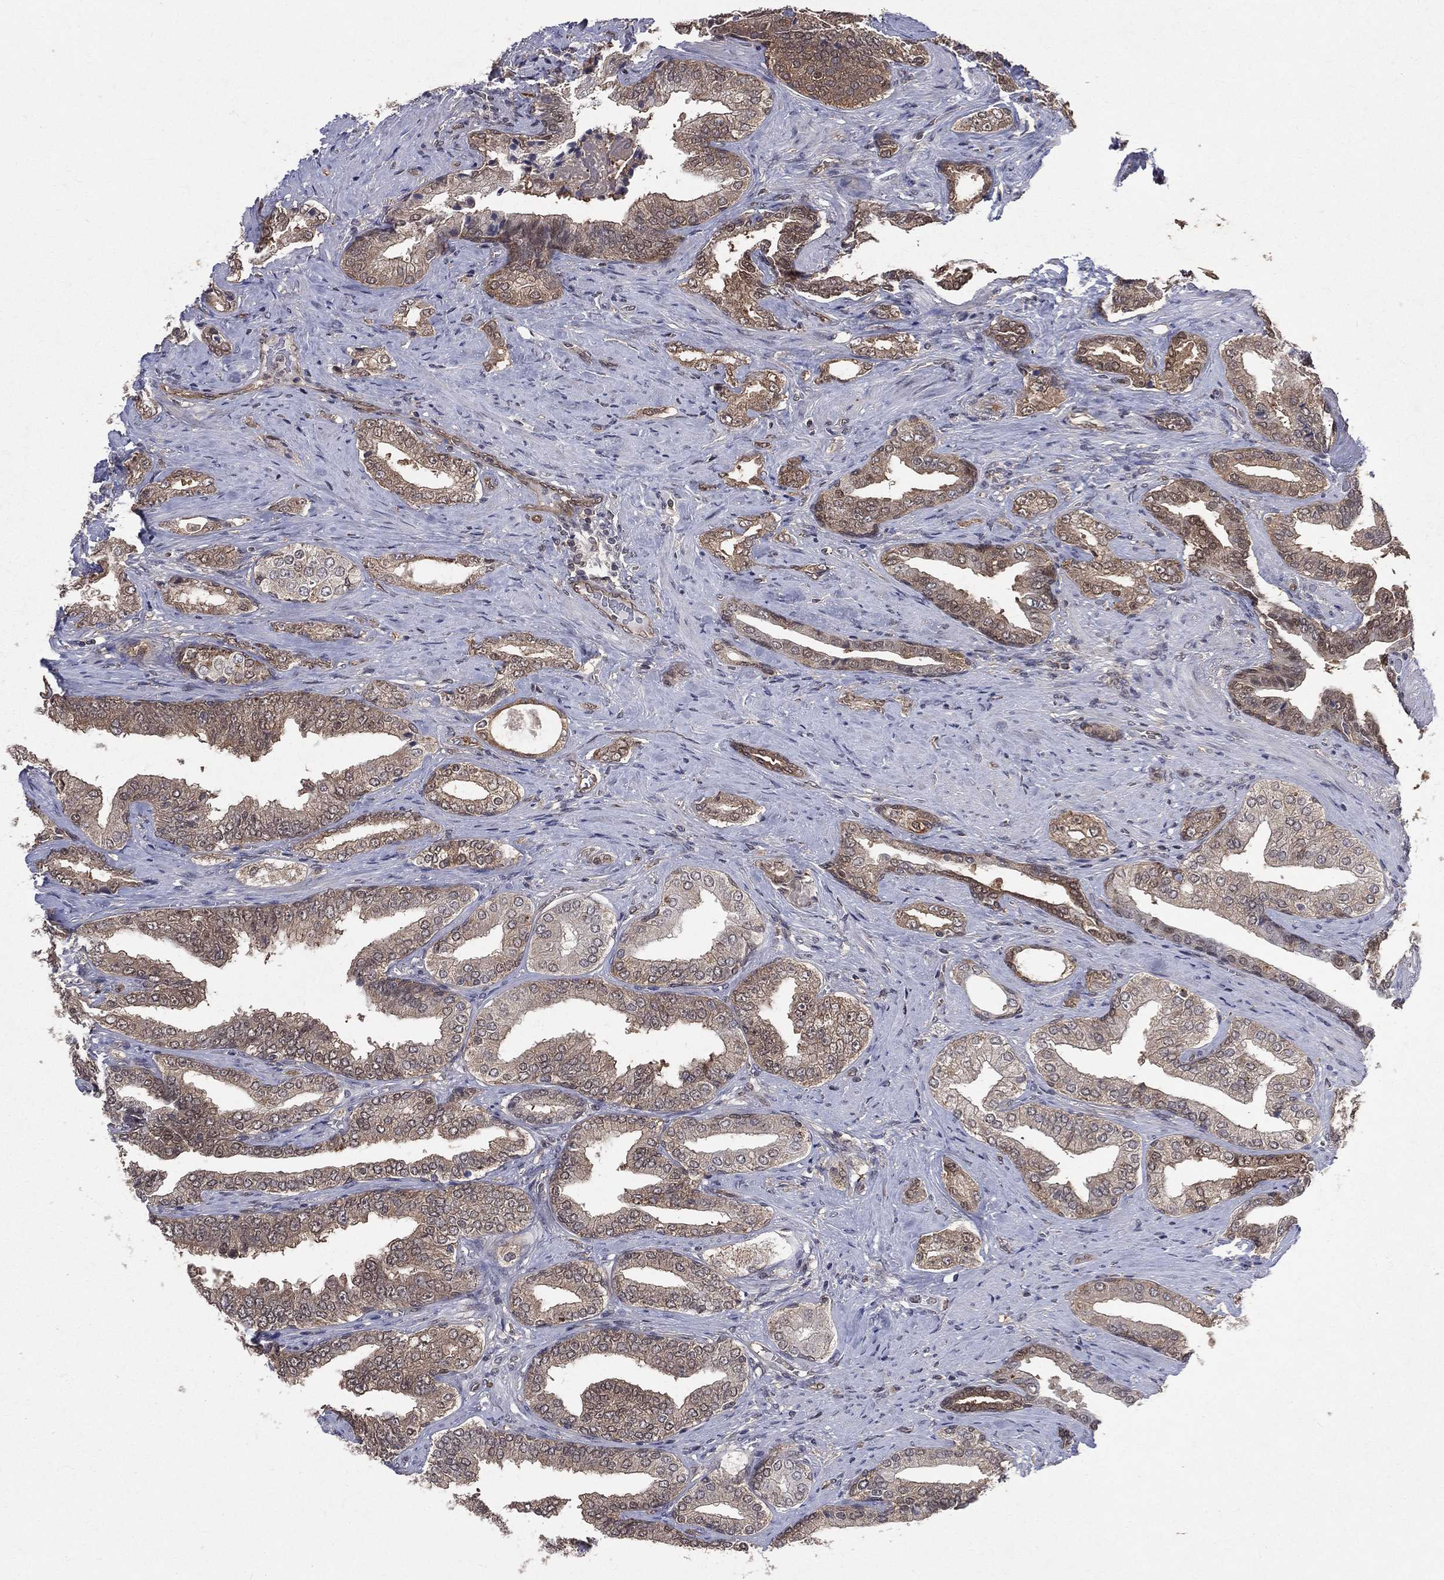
{"staining": {"intensity": "weak", "quantity": "25%-75%", "location": "cytoplasmic/membranous,nuclear"}, "tissue": "prostate cancer", "cell_type": "Tumor cells", "image_type": "cancer", "snomed": [{"axis": "morphology", "description": "Adenocarcinoma, Low grade"}, {"axis": "topography", "description": "Prostate and seminal vesicle, NOS"}], "caption": "Human prostate cancer stained with a brown dye shows weak cytoplasmic/membranous and nuclear positive staining in approximately 25%-75% of tumor cells.", "gene": "GMPR2", "patient": {"sex": "male", "age": 61}}